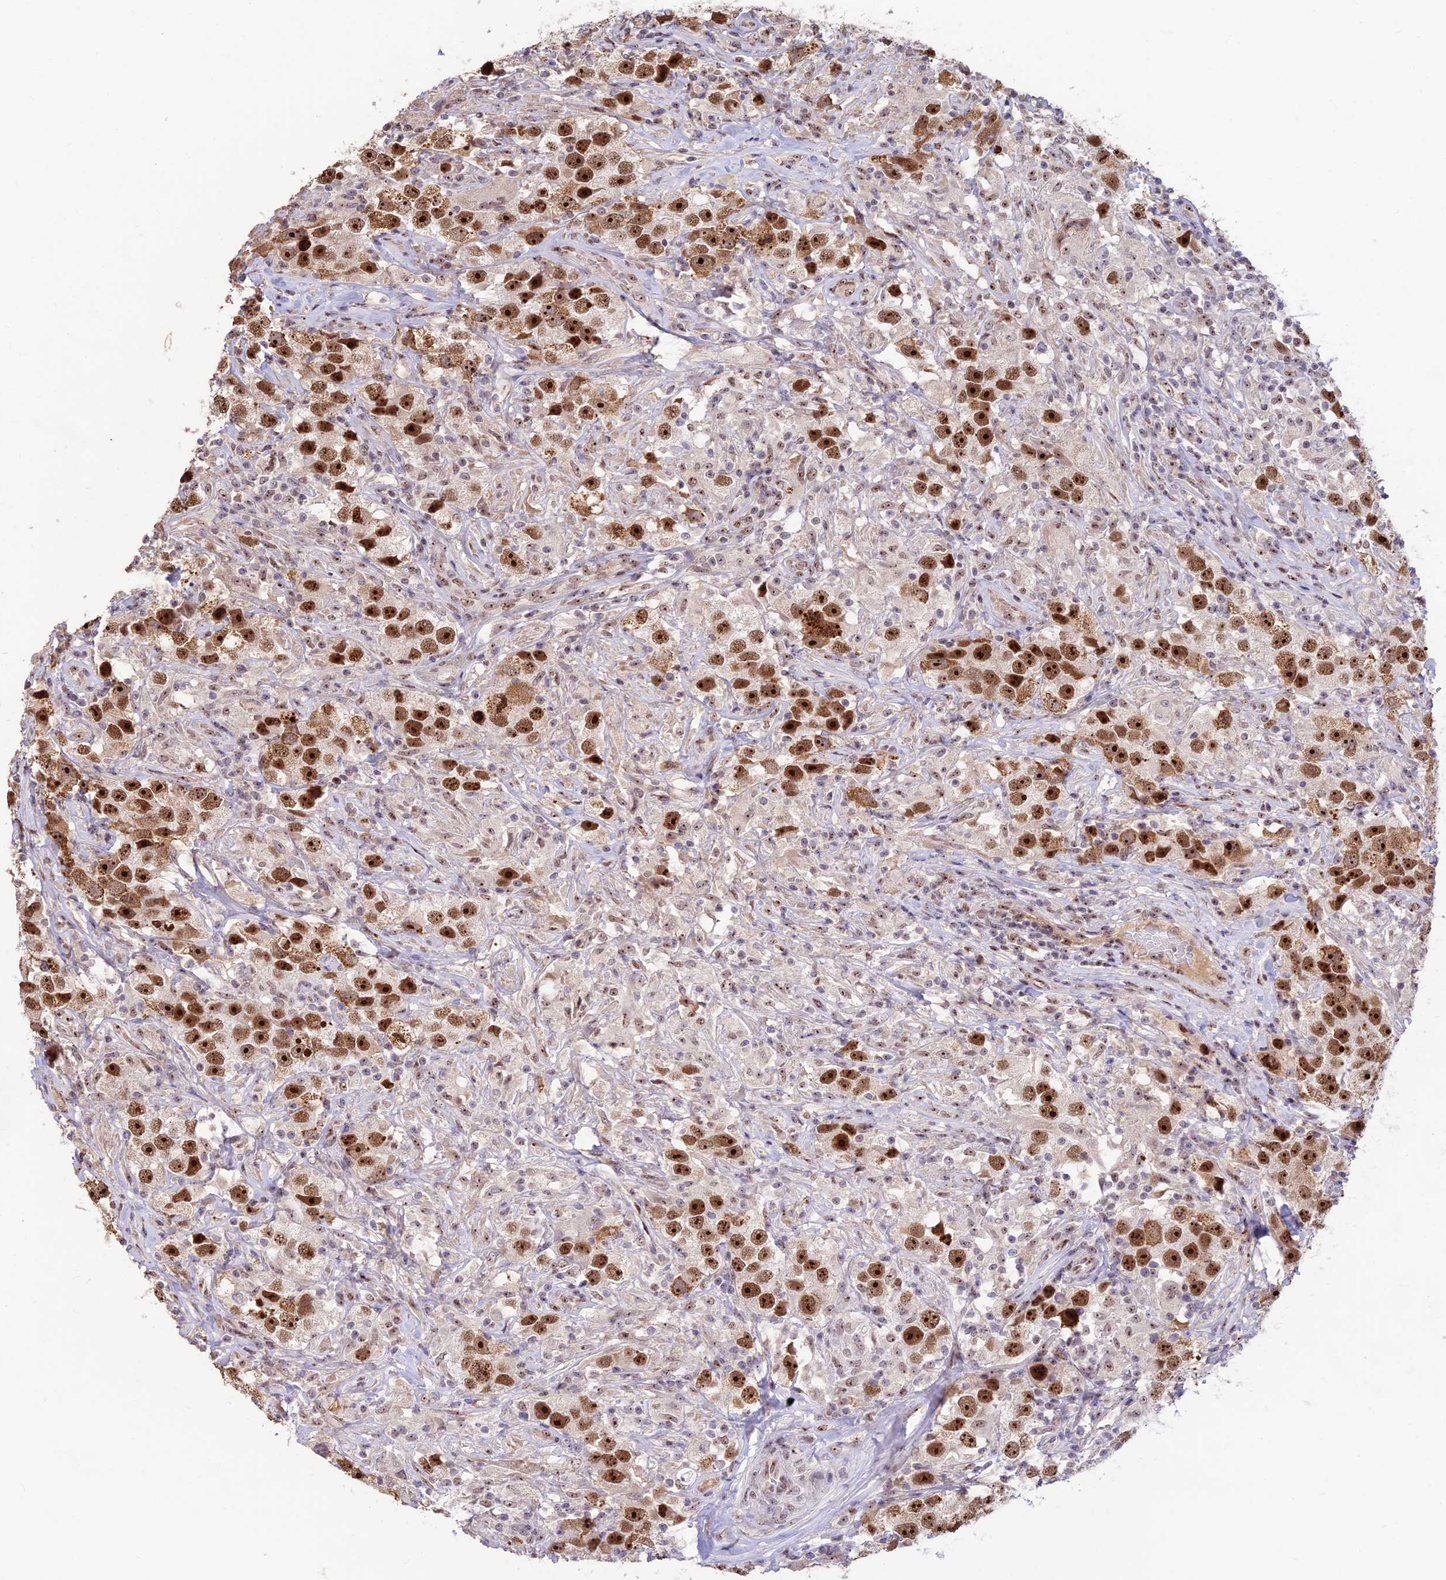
{"staining": {"intensity": "strong", "quantity": ">75%", "location": "nuclear"}, "tissue": "testis cancer", "cell_type": "Tumor cells", "image_type": "cancer", "snomed": [{"axis": "morphology", "description": "Seminoma, NOS"}, {"axis": "topography", "description": "Testis"}], "caption": "Strong nuclear positivity is appreciated in approximately >75% of tumor cells in testis seminoma.", "gene": "POLR1G", "patient": {"sex": "male", "age": 49}}